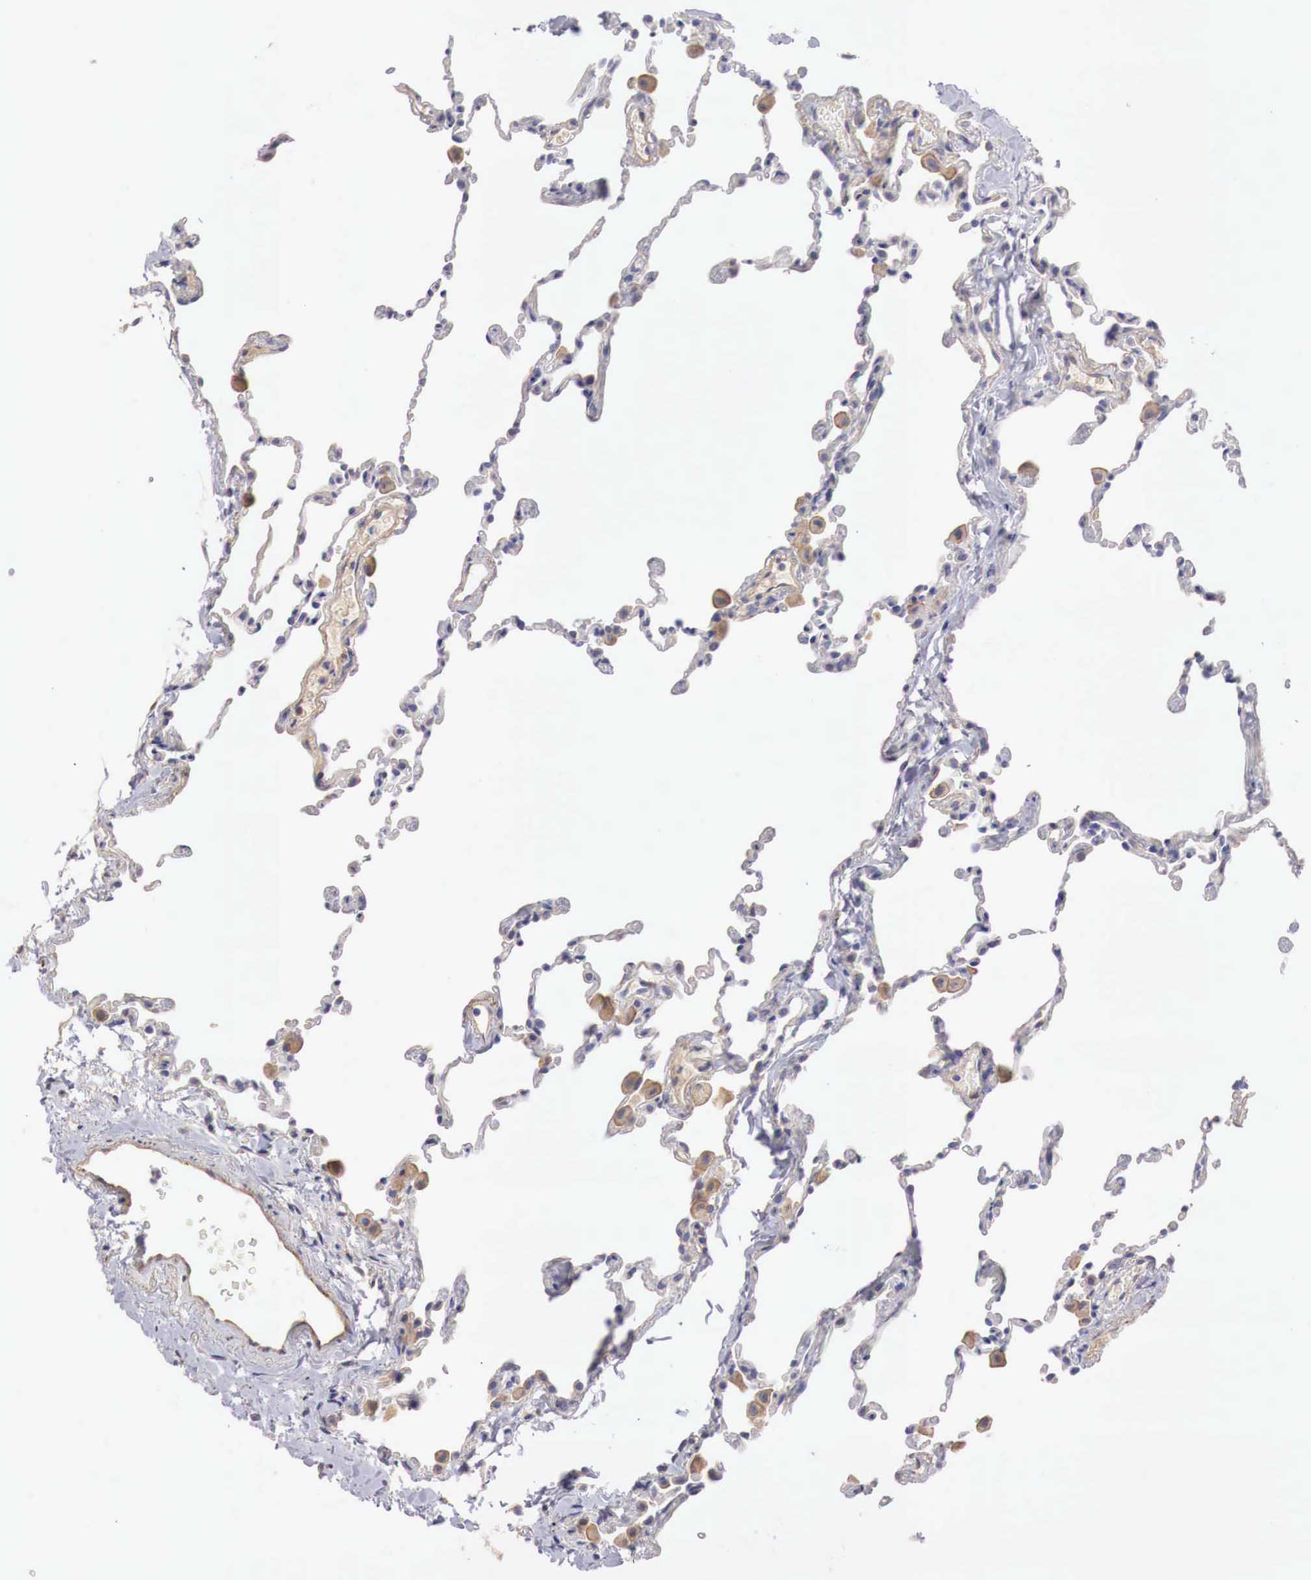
{"staining": {"intensity": "weak", "quantity": "25%-75%", "location": "cytoplasmic/membranous"}, "tissue": "lung", "cell_type": "Alveolar cells", "image_type": "normal", "snomed": [{"axis": "morphology", "description": "Normal tissue, NOS"}, {"axis": "topography", "description": "Lung"}], "caption": "Protein analysis of benign lung reveals weak cytoplasmic/membranous staining in about 25%-75% of alveolar cells.", "gene": "KLHDC7B", "patient": {"sex": "female", "age": 61}}